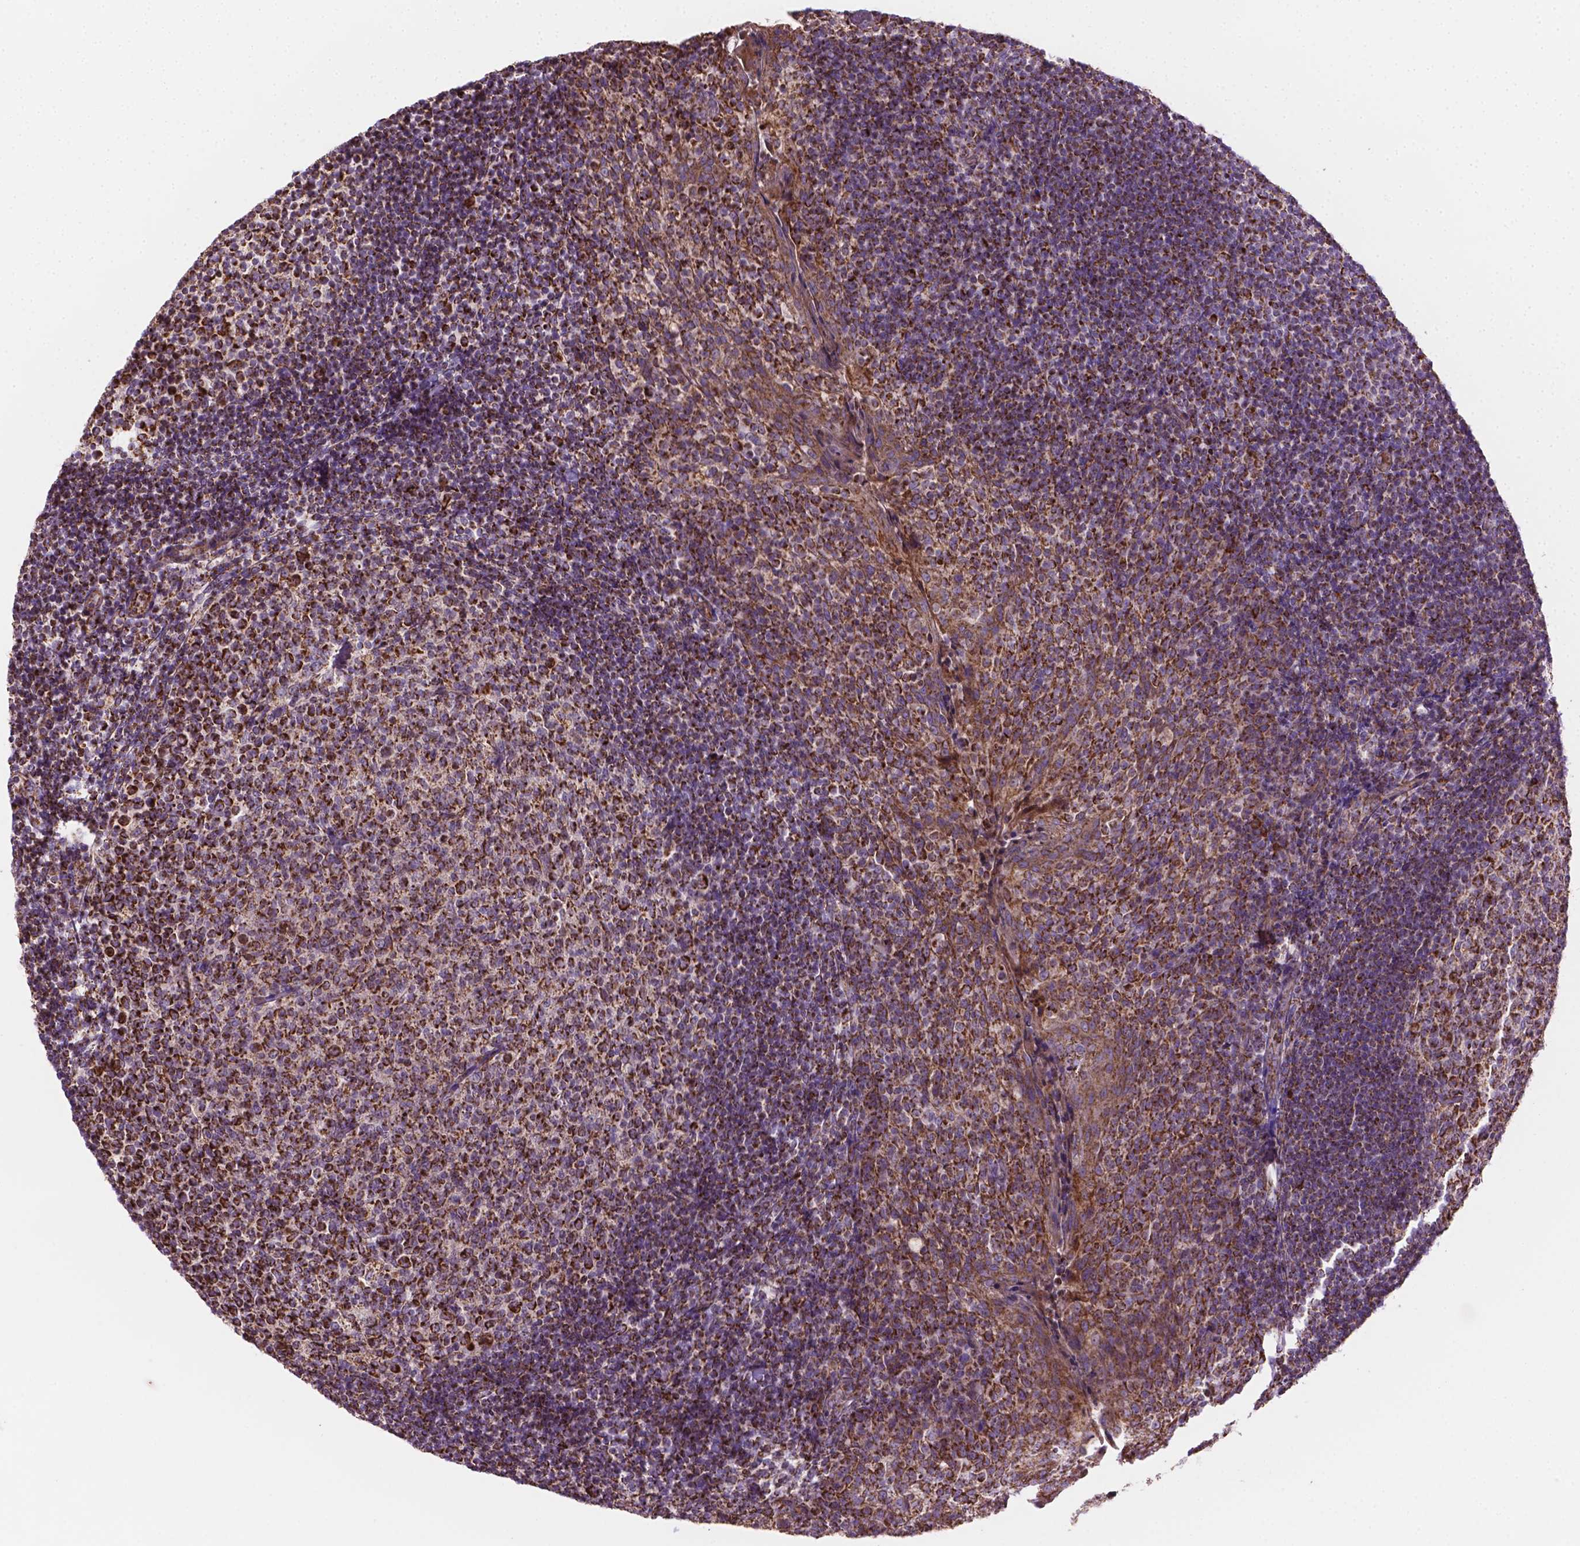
{"staining": {"intensity": "strong", "quantity": ">75%", "location": "cytoplasmic/membranous"}, "tissue": "tonsil", "cell_type": "Germinal center cells", "image_type": "normal", "snomed": [{"axis": "morphology", "description": "Normal tissue, NOS"}, {"axis": "topography", "description": "Tonsil"}], "caption": "This is a photomicrograph of immunohistochemistry (IHC) staining of unremarkable tonsil, which shows strong positivity in the cytoplasmic/membranous of germinal center cells.", "gene": "PIBF1", "patient": {"sex": "female", "age": 10}}